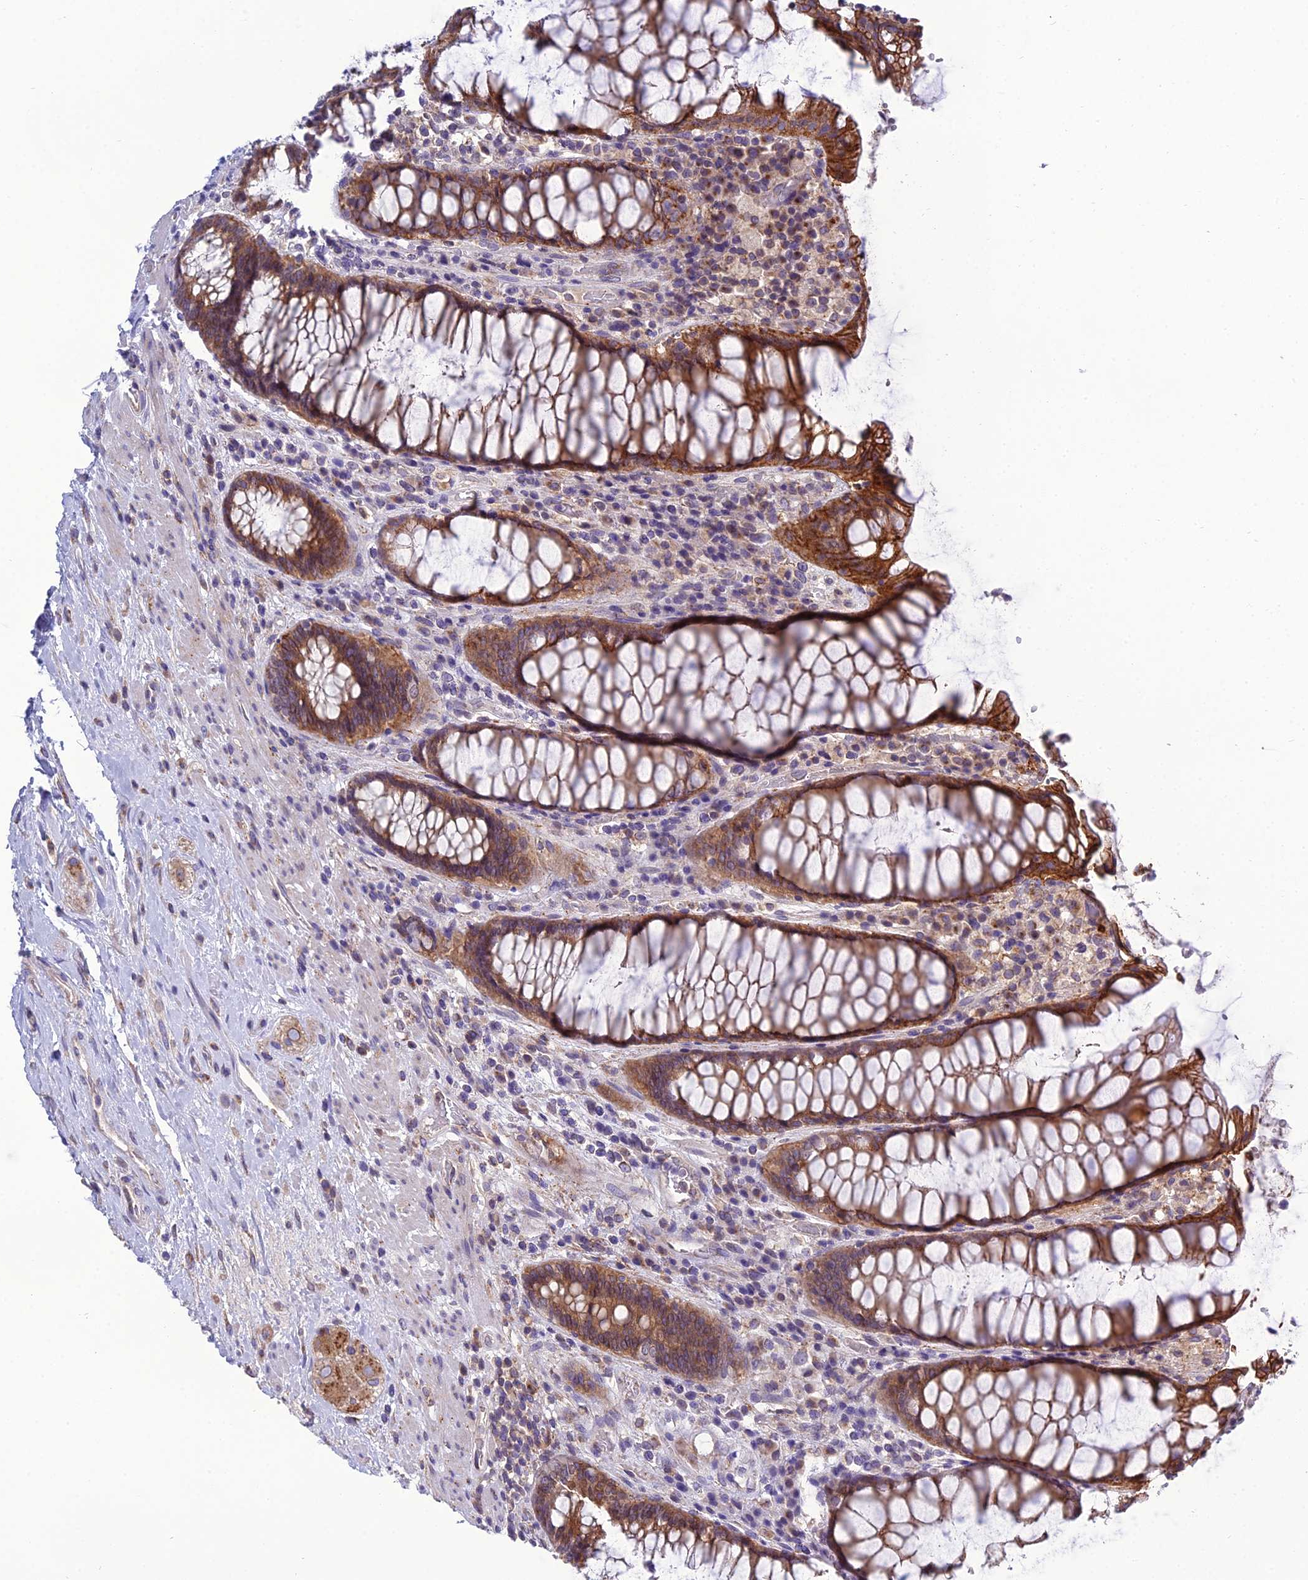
{"staining": {"intensity": "moderate", "quantity": ">75%", "location": "cytoplasmic/membranous"}, "tissue": "rectum", "cell_type": "Glandular cells", "image_type": "normal", "snomed": [{"axis": "morphology", "description": "Normal tissue, NOS"}, {"axis": "topography", "description": "Rectum"}], "caption": "Immunohistochemistry staining of benign rectum, which demonstrates medium levels of moderate cytoplasmic/membranous expression in about >75% of glandular cells indicating moderate cytoplasmic/membranous protein expression. The staining was performed using DAB (3,3'-diaminobenzidine) (brown) for protein detection and nuclei were counterstained in hematoxylin (blue).", "gene": "GOLPH3", "patient": {"sex": "male", "age": 64}}